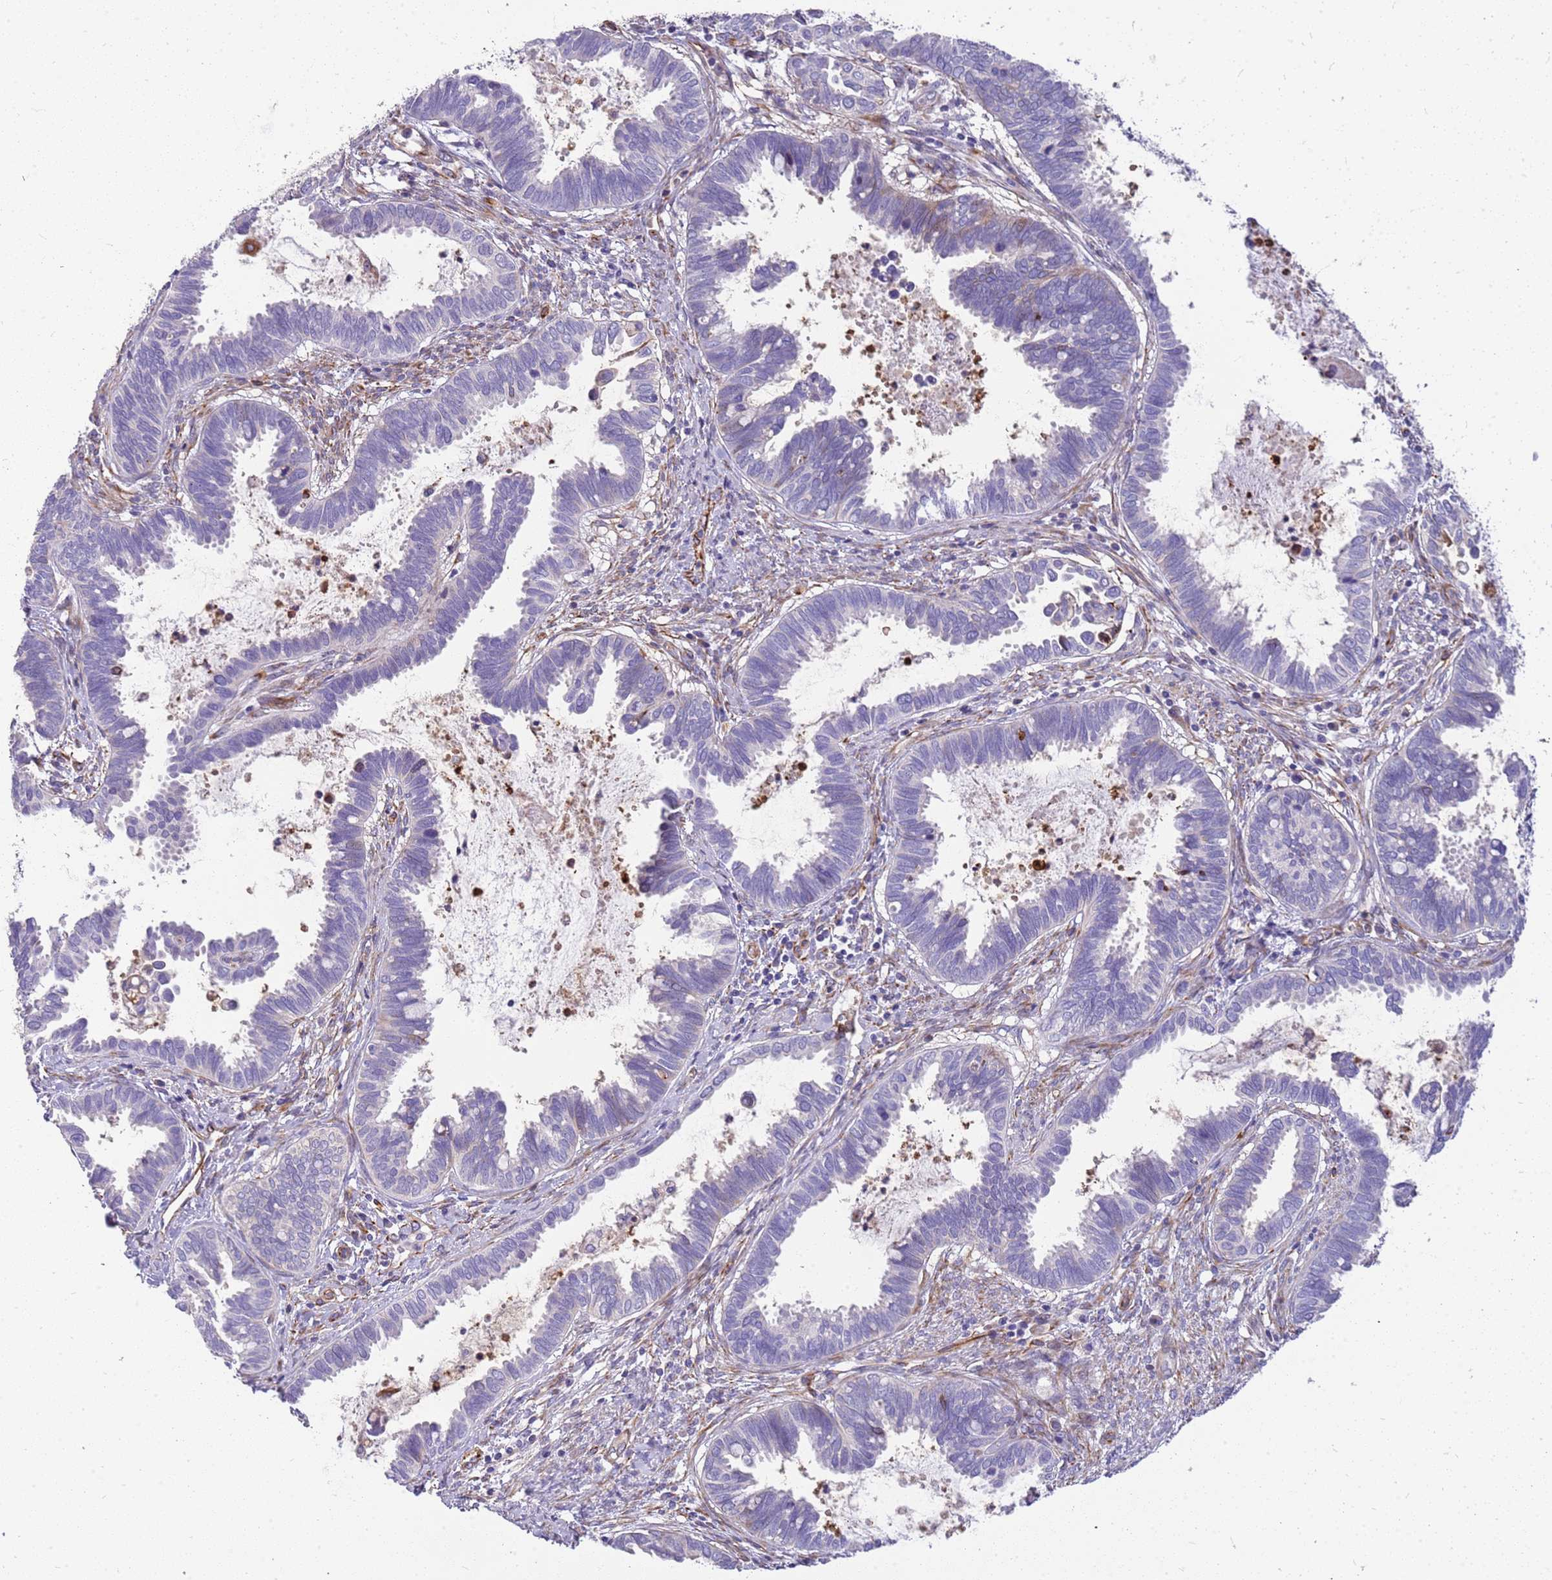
{"staining": {"intensity": "negative", "quantity": "none", "location": "none"}, "tissue": "cervical cancer", "cell_type": "Tumor cells", "image_type": "cancer", "snomed": [{"axis": "morphology", "description": "Adenocarcinoma, NOS"}, {"axis": "topography", "description": "Cervix"}], "caption": "DAB (3,3'-diaminobenzidine) immunohistochemical staining of human cervical adenocarcinoma reveals no significant expression in tumor cells. The staining was performed using DAB to visualize the protein expression in brown, while the nuclei were stained in blue with hematoxylin (Magnification: 20x).", "gene": "ZDHHC1", "patient": {"sex": "female", "age": 37}}